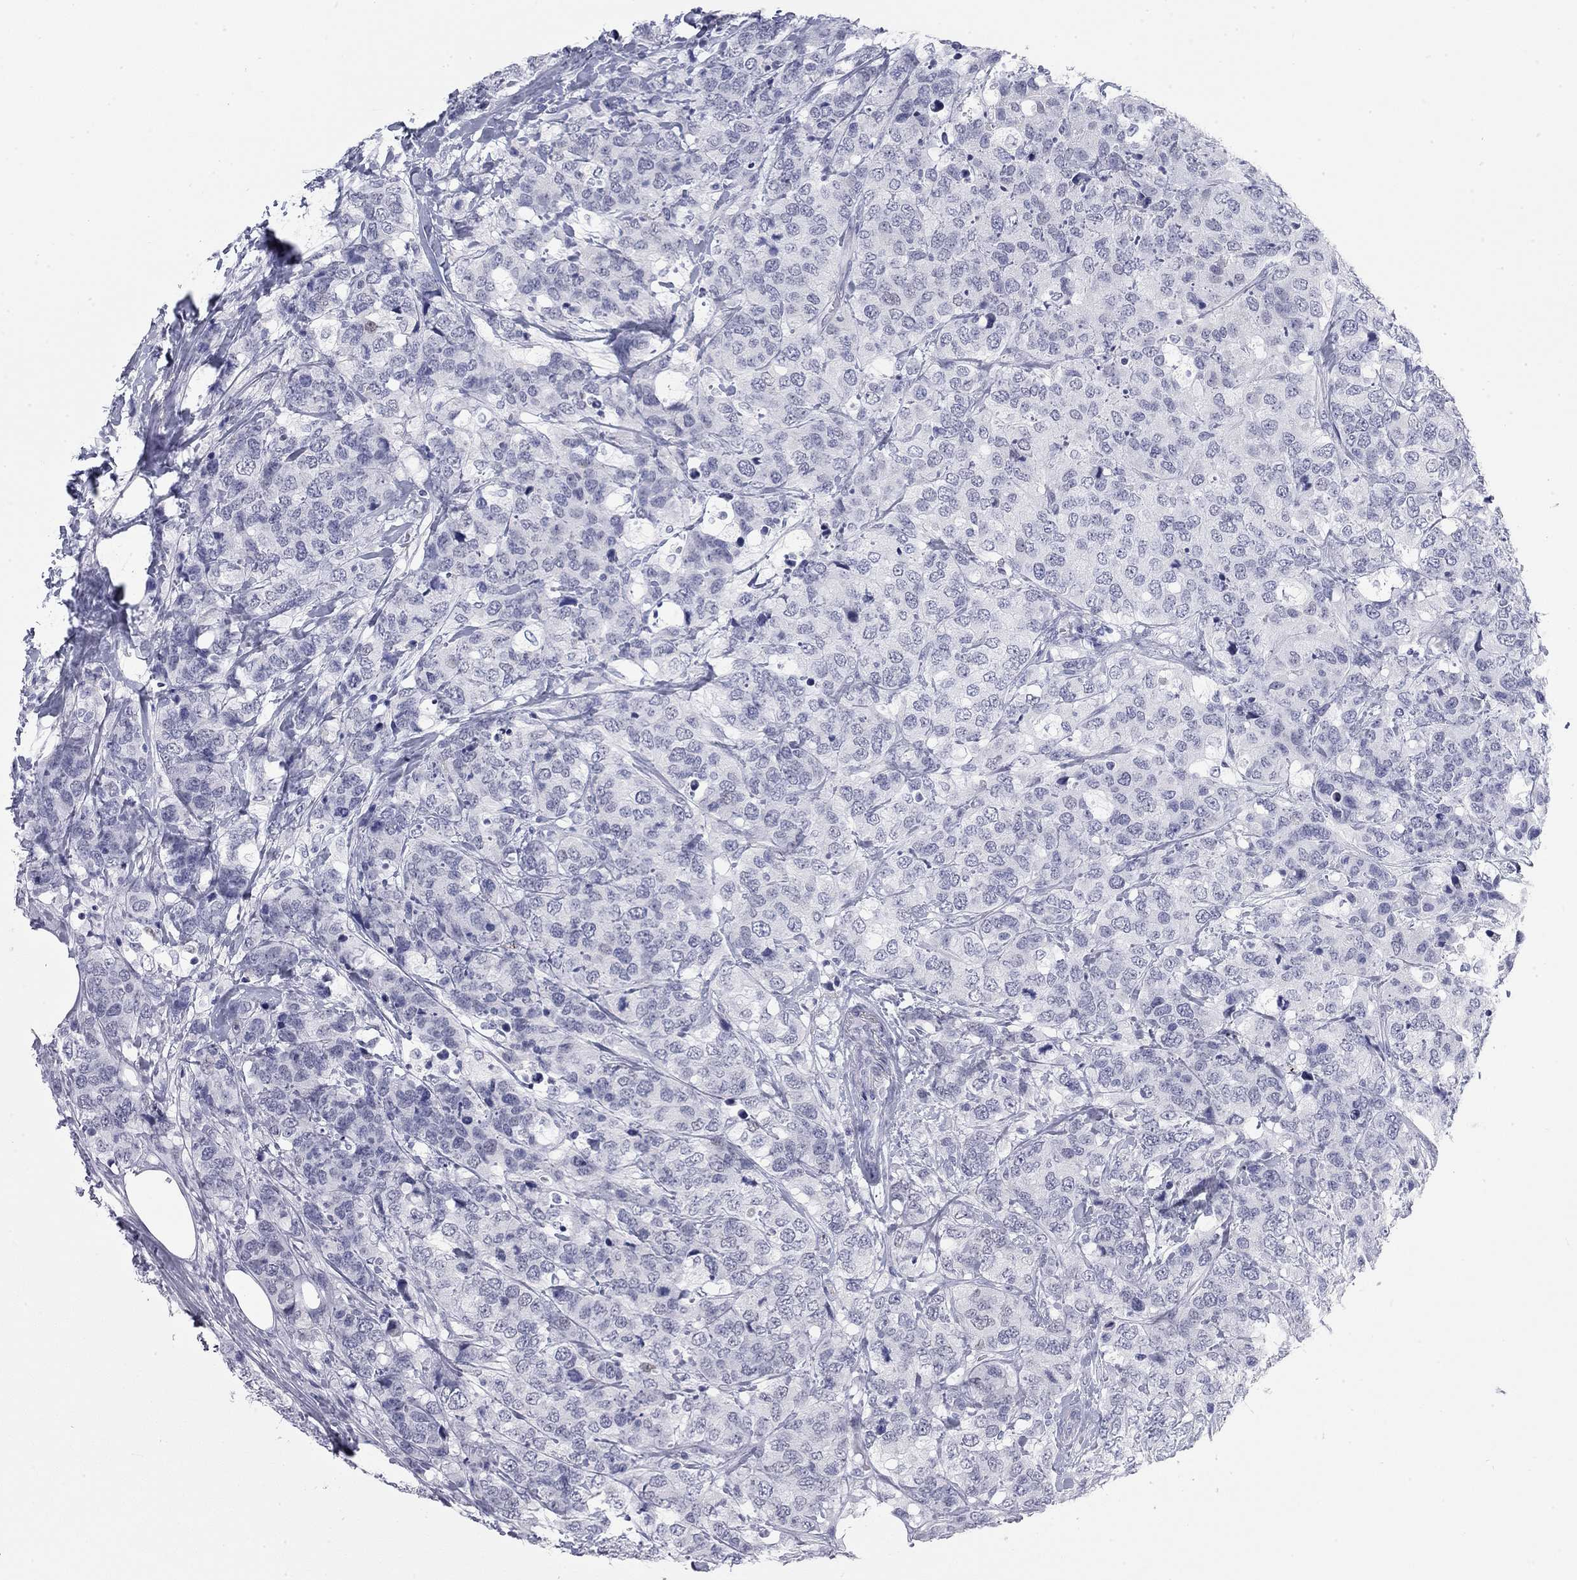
{"staining": {"intensity": "negative", "quantity": "none", "location": "none"}, "tissue": "breast cancer", "cell_type": "Tumor cells", "image_type": "cancer", "snomed": [{"axis": "morphology", "description": "Lobular carcinoma"}, {"axis": "topography", "description": "Breast"}], "caption": "This histopathology image is of breast cancer (lobular carcinoma) stained with immunohistochemistry to label a protein in brown with the nuclei are counter-stained blue. There is no positivity in tumor cells. (Immunohistochemistry, brightfield microscopy, high magnification).", "gene": "AK8", "patient": {"sex": "female", "age": 59}}